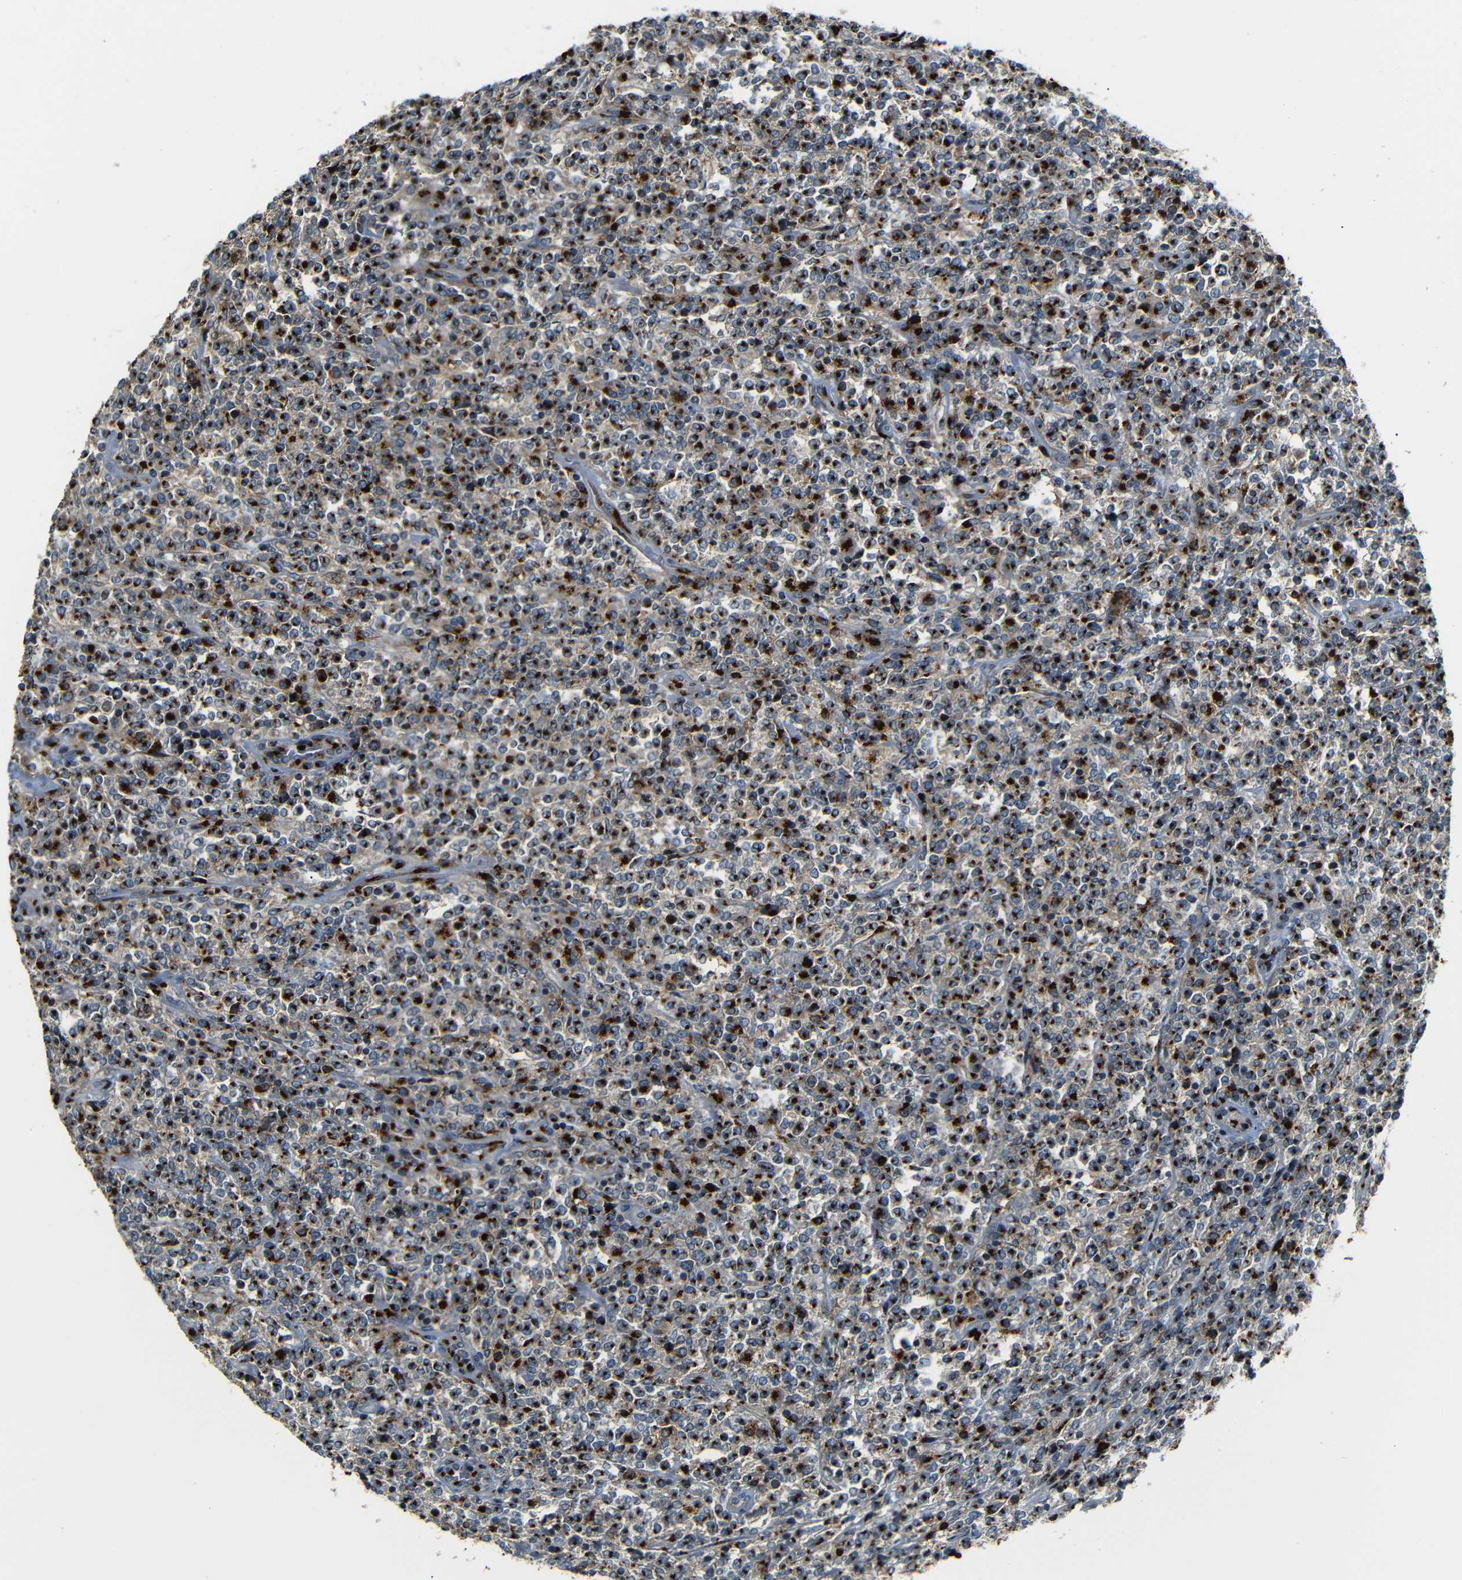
{"staining": {"intensity": "strong", "quantity": ">75%", "location": "cytoplasmic/membranous"}, "tissue": "lymphoma", "cell_type": "Tumor cells", "image_type": "cancer", "snomed": [{"axis": "morphology", "description": "Malignant lymphoma, non-Hodgkin's type, High grade"}, {"axis": "topography", "description": "Soft tissue"}], "caption": "Immunohistochemistry image of neoplastic tissue: human lymphoma stained using immunohistochemistry displays high levels of strong protein expression localized specifically in the cytoplasmic/membranous of tumor cells, appearing as a cytoplasmic/membranous brown color.", "gene": "TGOLN2", "patient": {"sex": "male", "age": 18}}